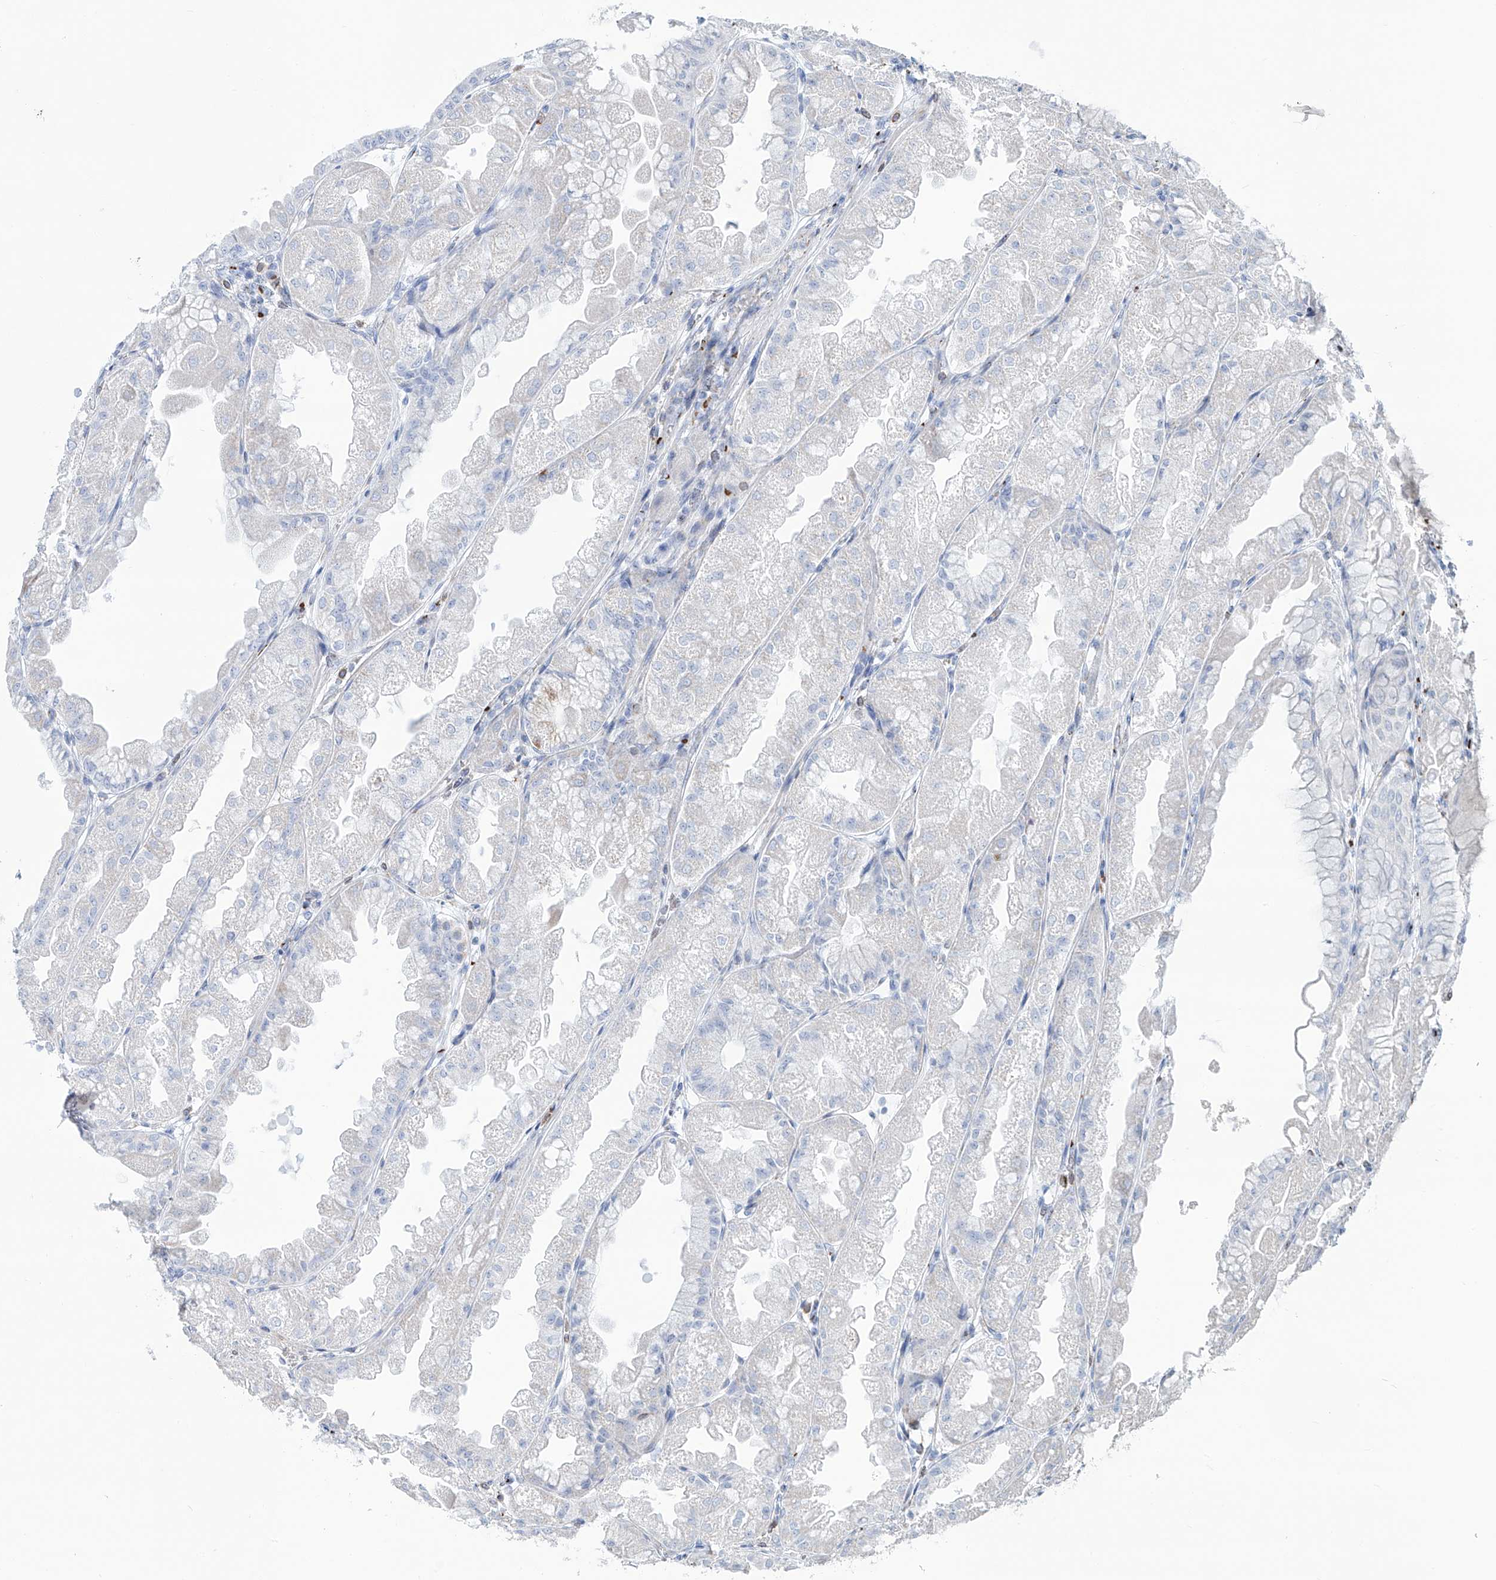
{"staining": {"intensity": "moderate", "quantity": "<25%", "location": "cytoplasmic/membranous"}, "tissue": "stomach", "cell_type": "Glandular cells", "image_type": "normal", "snomed": [{"axis": "morphology", "description": "Normal tissue, NOS"}, {"axis": "topography", "description": "Stomach, upper"}], "caption": "Stomach stained with DAB immunohistochemistry displays low levels of moderate cytoplasmic/membranous staining in about <25% of glandular cells. (IHC, brightfield microscopy, high magnification).", "gene": "CDH5", "patient": {"sex": "male", "age": 47}}